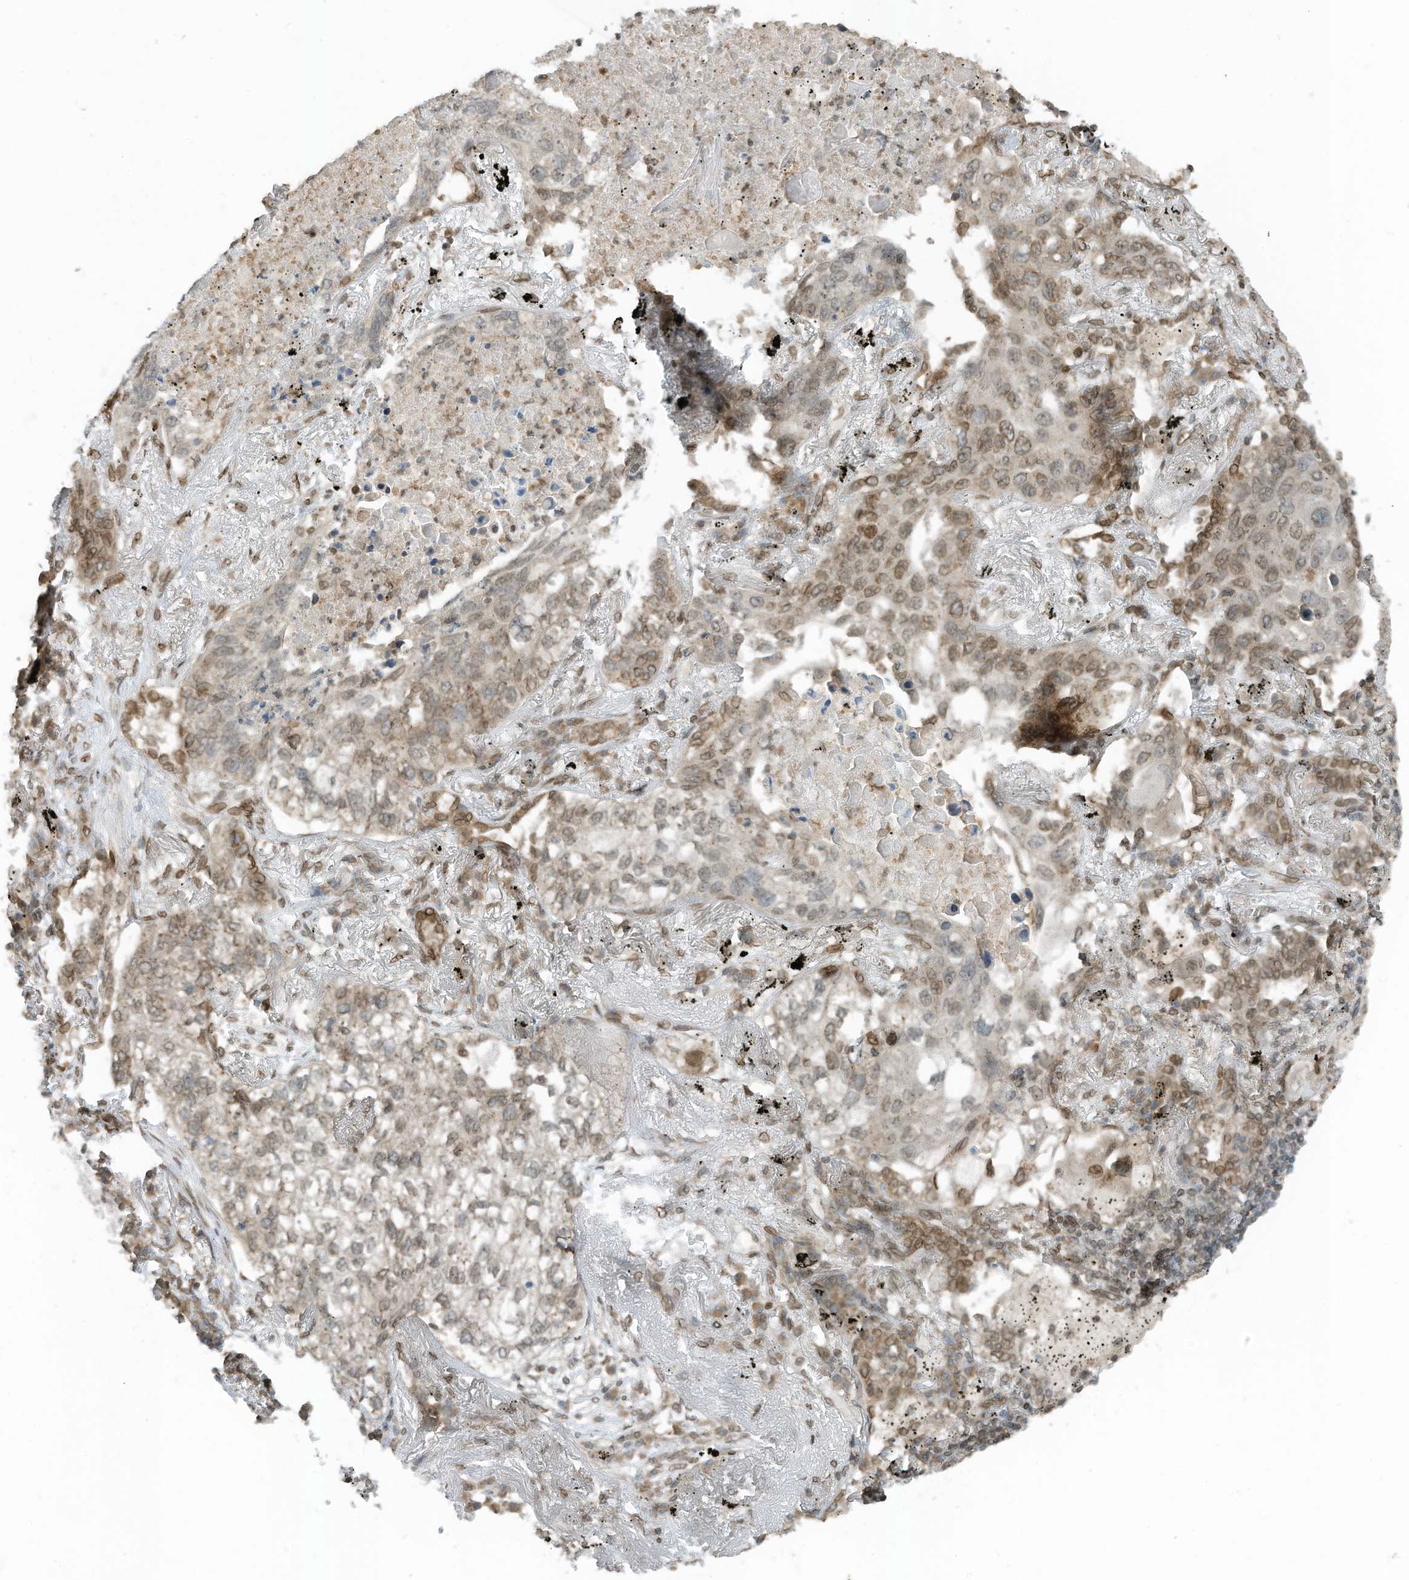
{"staining": {"intensity": "weak", "quantity": ">75%", "location": "cytoplasmic/membranous,nuclear"}, "tissue": "lung cancer", "cell_type": "Tumor cells", "image_type": "cancer", "snomed": [{"axis": "morphology", "description": "Squamous cell carcinoma, NOS"}, {"axis": "topography", "description": "Lung"}], "caption": "A brown stain shows weak cytoplasmic/membranous and nuclear positivity of a protein in human lung squamous cell carcinoma tumor cells.", "gene": "RABL3", "patient": {"sex": "female", "age": 63}}